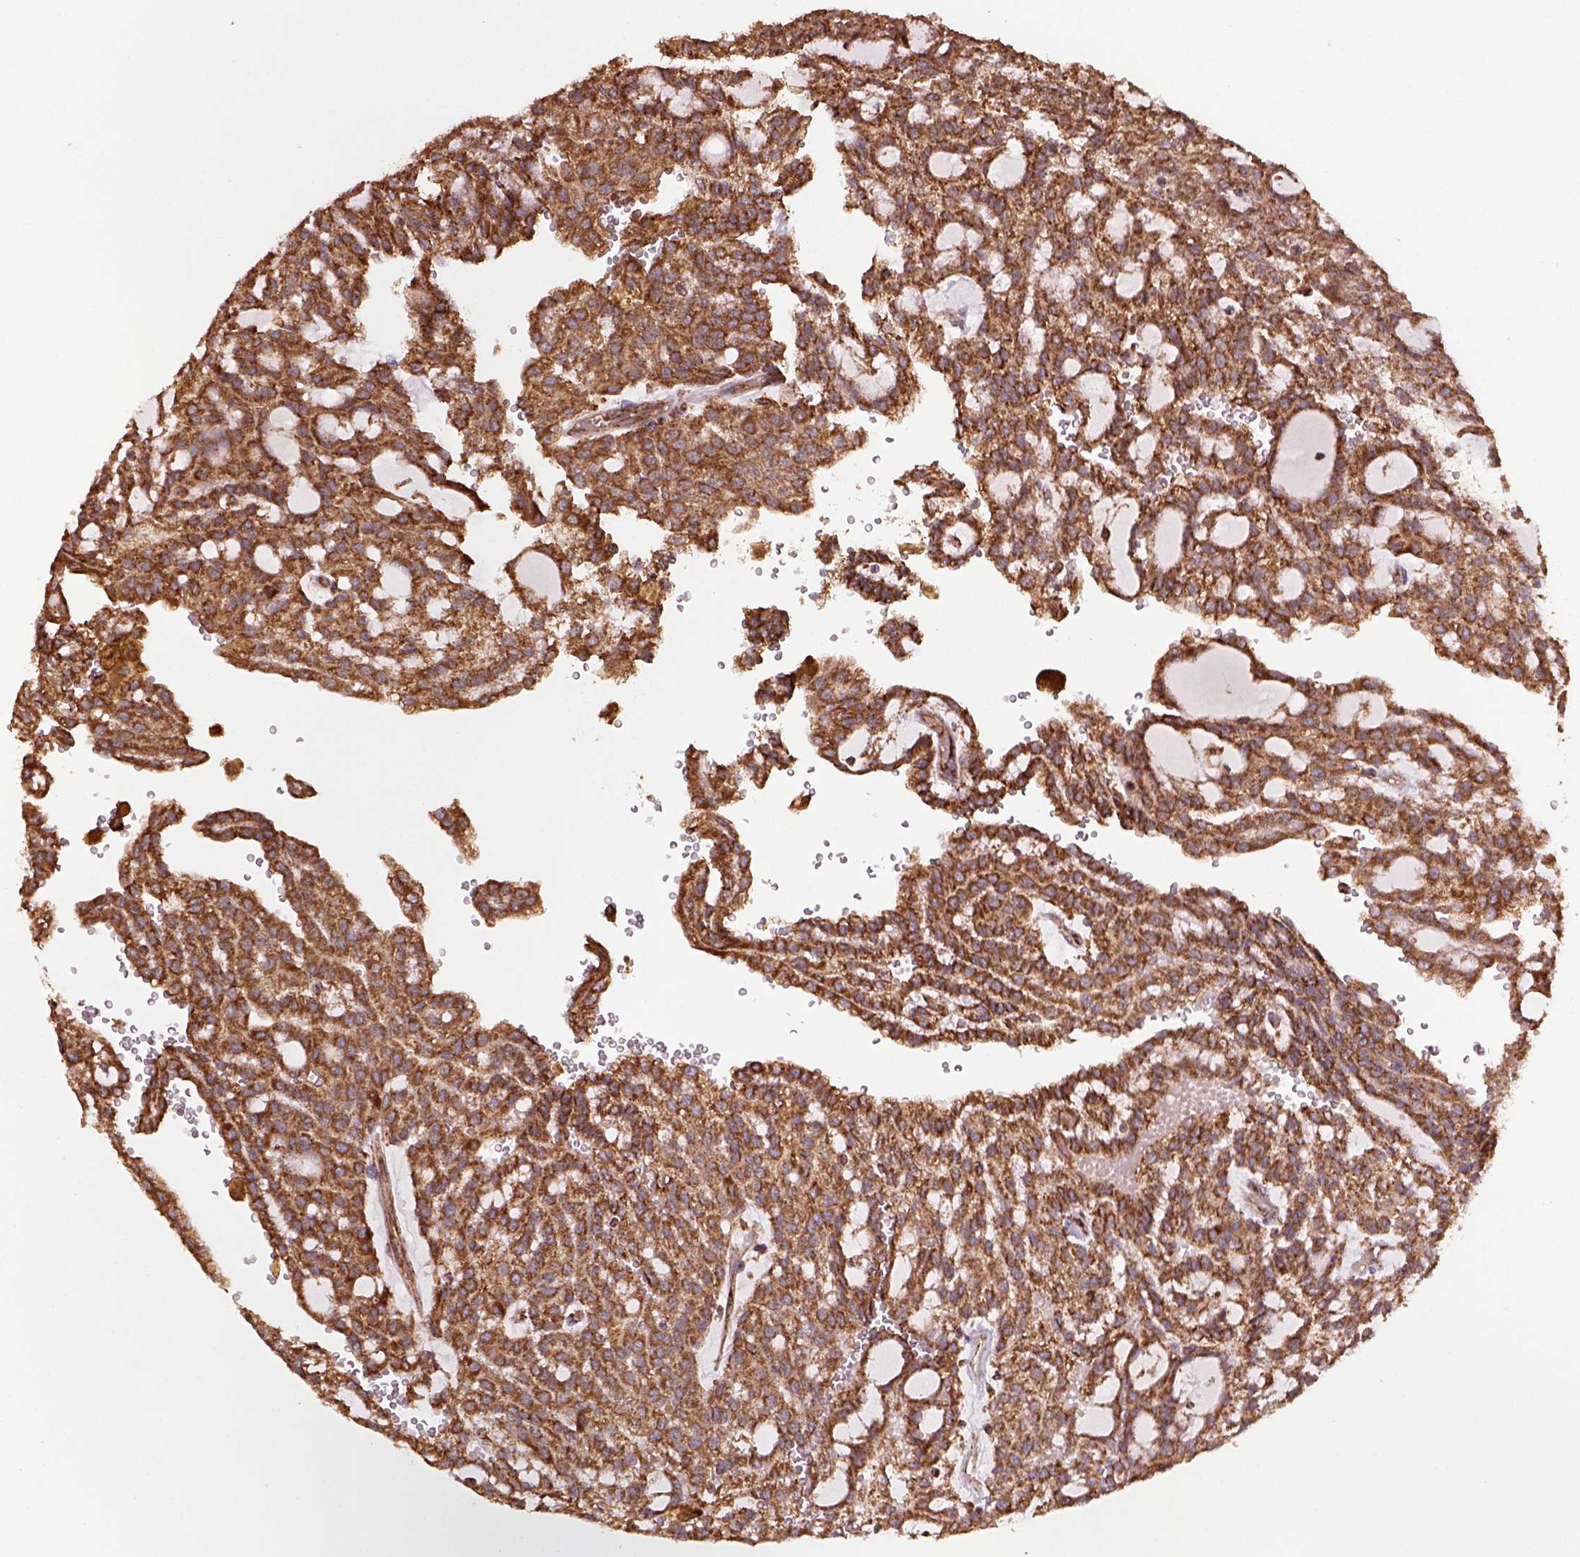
{"staining": {"intensity": "strong", "quantity": ">75%", "location": "cytoplasmic/membranous"}, "tissue": "renal cancer", "cell_type": "Tumor cells", "image_type": "cancer", "snomed": [{"axis": "morphology", "description": "Adenocarcinoma, NOS"}, {"axis": "topography", "description": "Kidney"}], "caption": "Immunohistochemical staining of adenocarcinoma (renal) reveals high levels of strong cytoplasmic/membranous staining in approximately >75% of tumor cells.", "gene": "MAPK8IP3", "patient": {"sex": "male", "age": 63}}